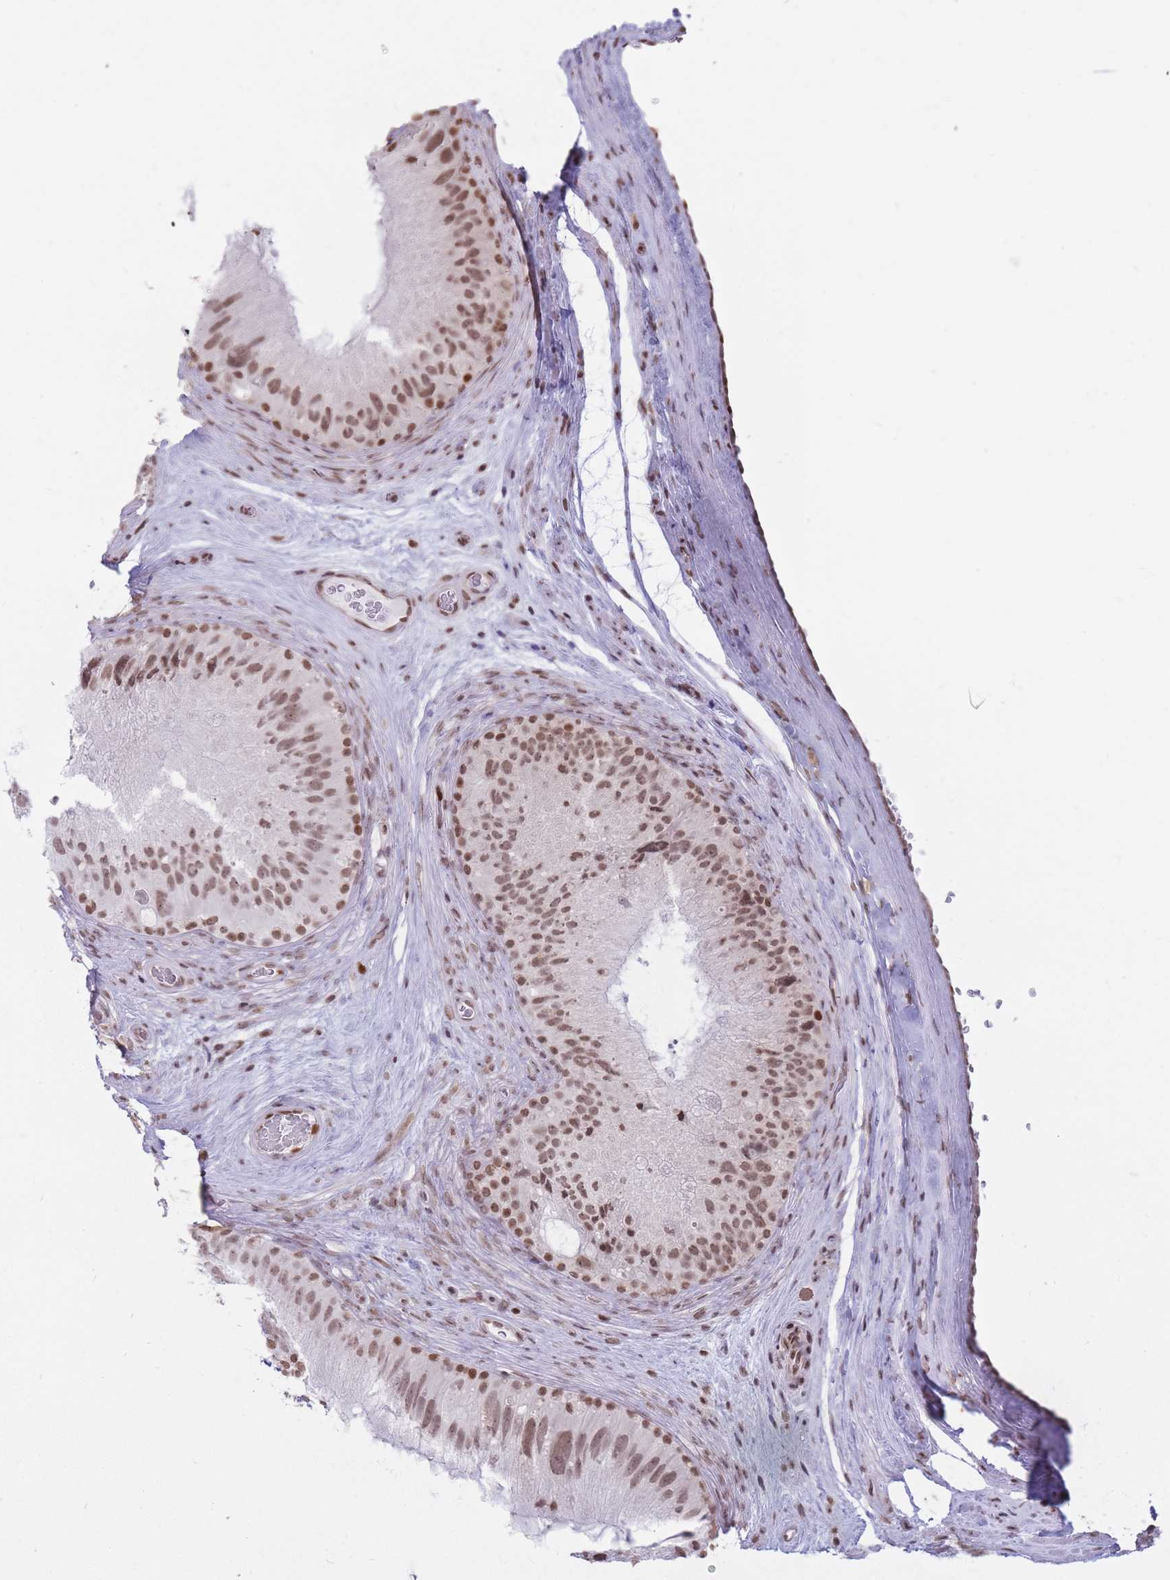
{"staining": {"intensity": "moderate", "quantity": ">75%", "location": "nuclear"}, "tissue": "epididymis", "cell_type": "Glandular cells", "image_type": "normal", "snomed": [{"axis": "morphology", "description": "Normal tissue, NOS"}, {"axis": "topography", "description": "Epididymis"}], "caption": "Glandular cells demonstrate medium levels of moderate nuclear staining in about >75% of cells in normal human epididymis.", "gene": "SHISAL1", "patient": {"sex": "male", "age": 50}}